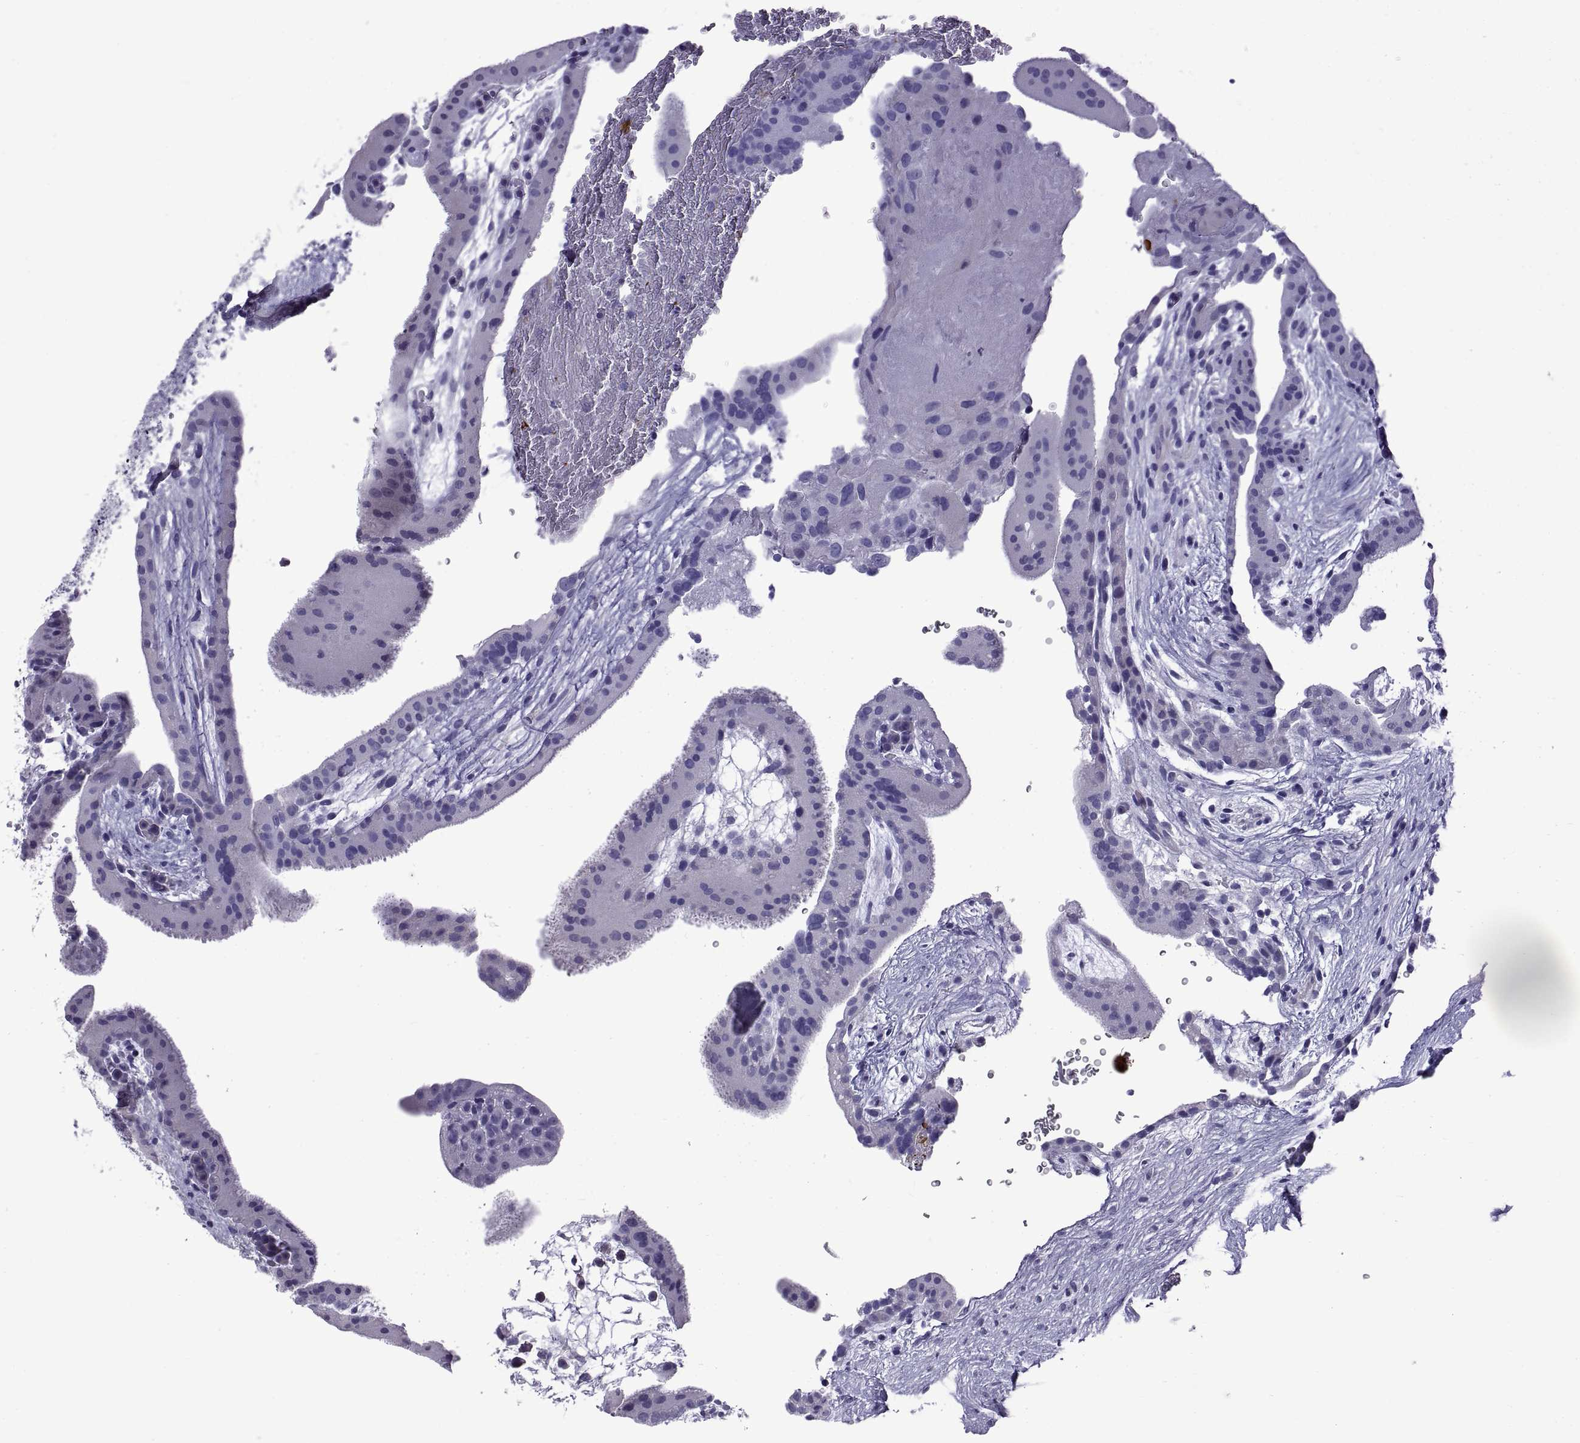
{"staining": {"intensity": "negative", "quantity": "none", "location": "none"}, "tissue": "placenta", "cell_type": "Decidual cells", "image_type": "normal", "snomed": [{"axis": "morphology", "description": "Normal tissue, NOS"}, {"axis": "topography", "description": "Placenta"}], "caption": "An image of placenta stained for a protein exhibits no brown staining in decidual cells. Nuclei are stained in blue.", "gene": "SPDYE10", "patient": {"sex": "female", "age": 19}}